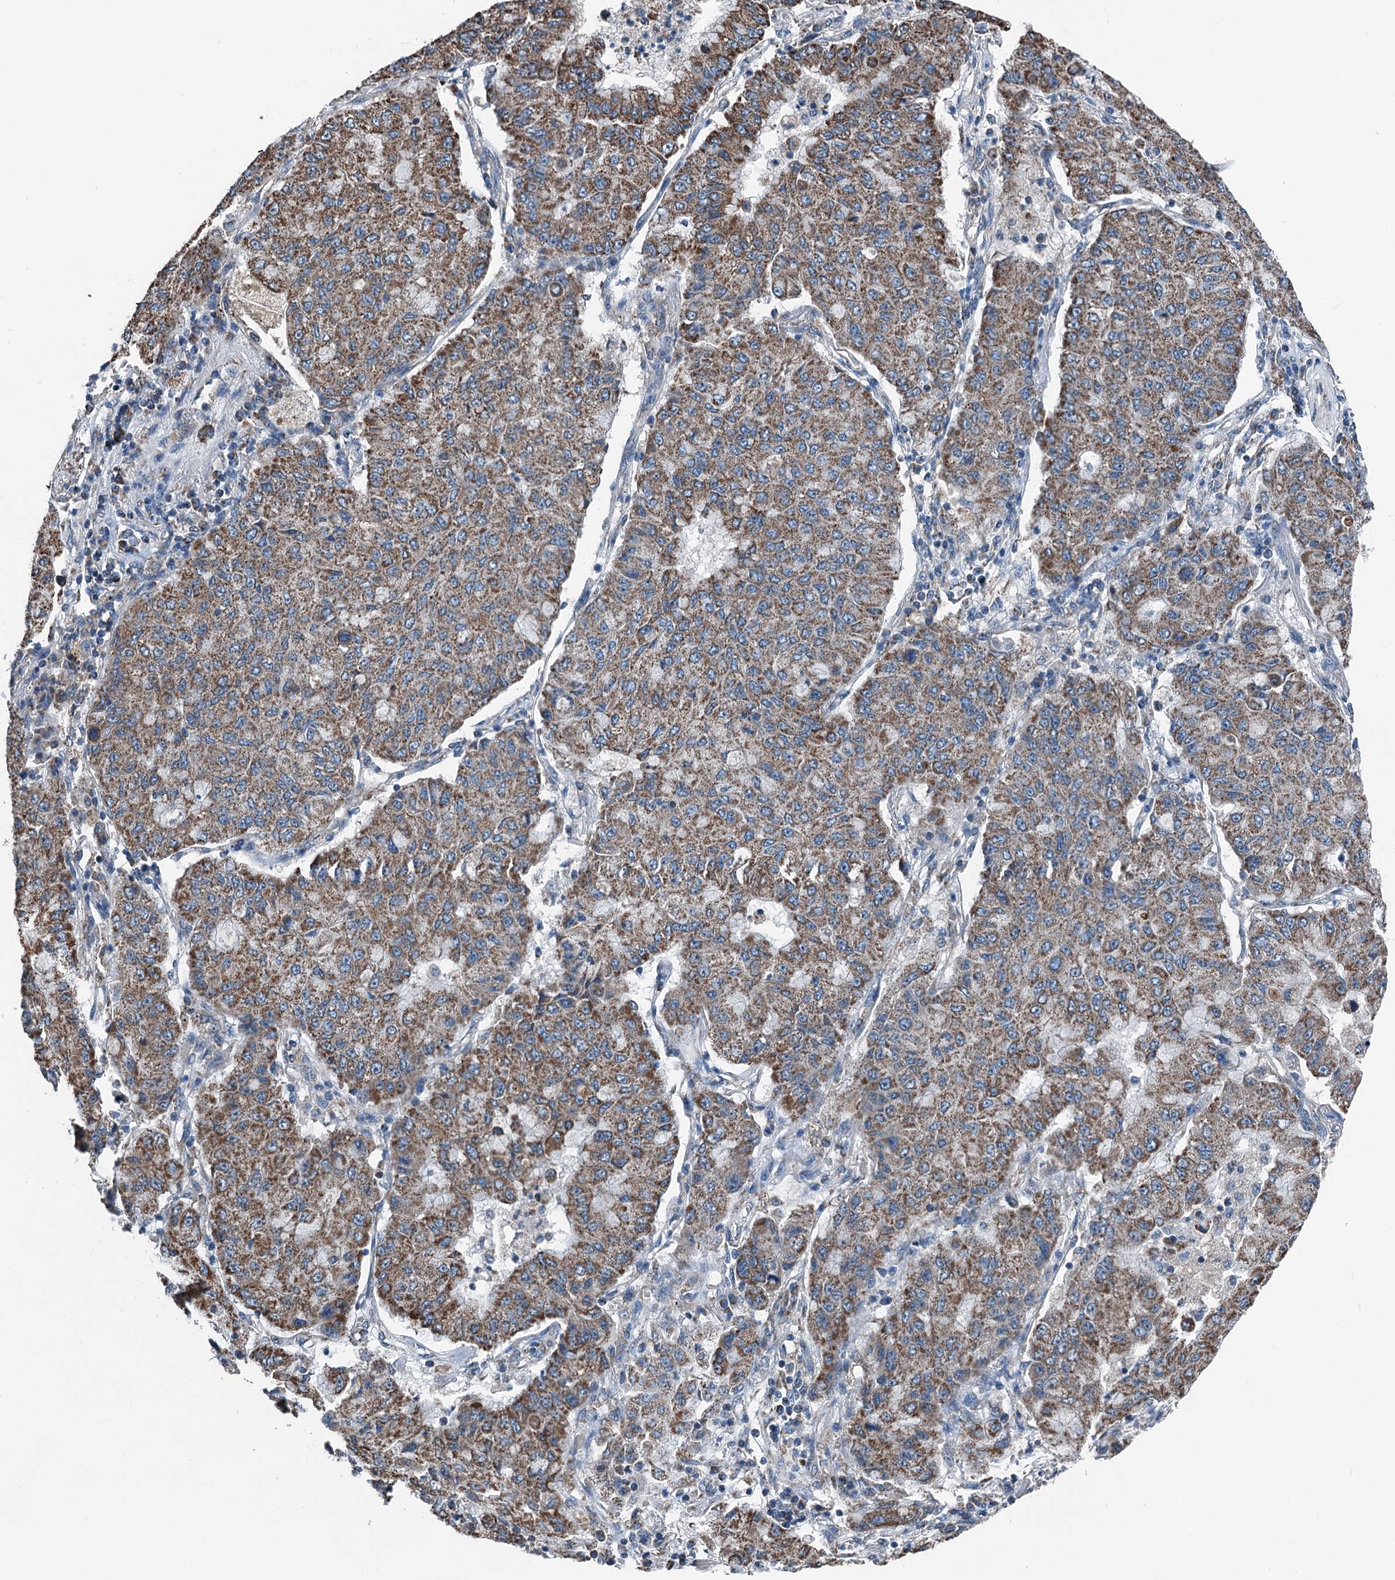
{"staining": {"intensity": "moderate", "quantity": ">75%", "location": "cytoplasmic/membranous"}, "tissue": "lung cancer", "cell_type": "Tumor cells", "image_type": "cancer", "snomed": [{"axis": "morphology", "description": "Squamous cell carcinoma, NOS"}, {"axis": "topography", "description": "Lung"}], "caption": "A high-resolution micrograph shows immunohistochemistry staining of lung cancer, which exhibits moderate cytoplasmic/membranous expression in about >75% of tumor cells. The staining was performed using DAB, with brown indicating positive protein expression. Nuclei are stained blue with hematoxylin.", "gene": "TRPT1", "patient": {"sex": "male", "age": 74}}